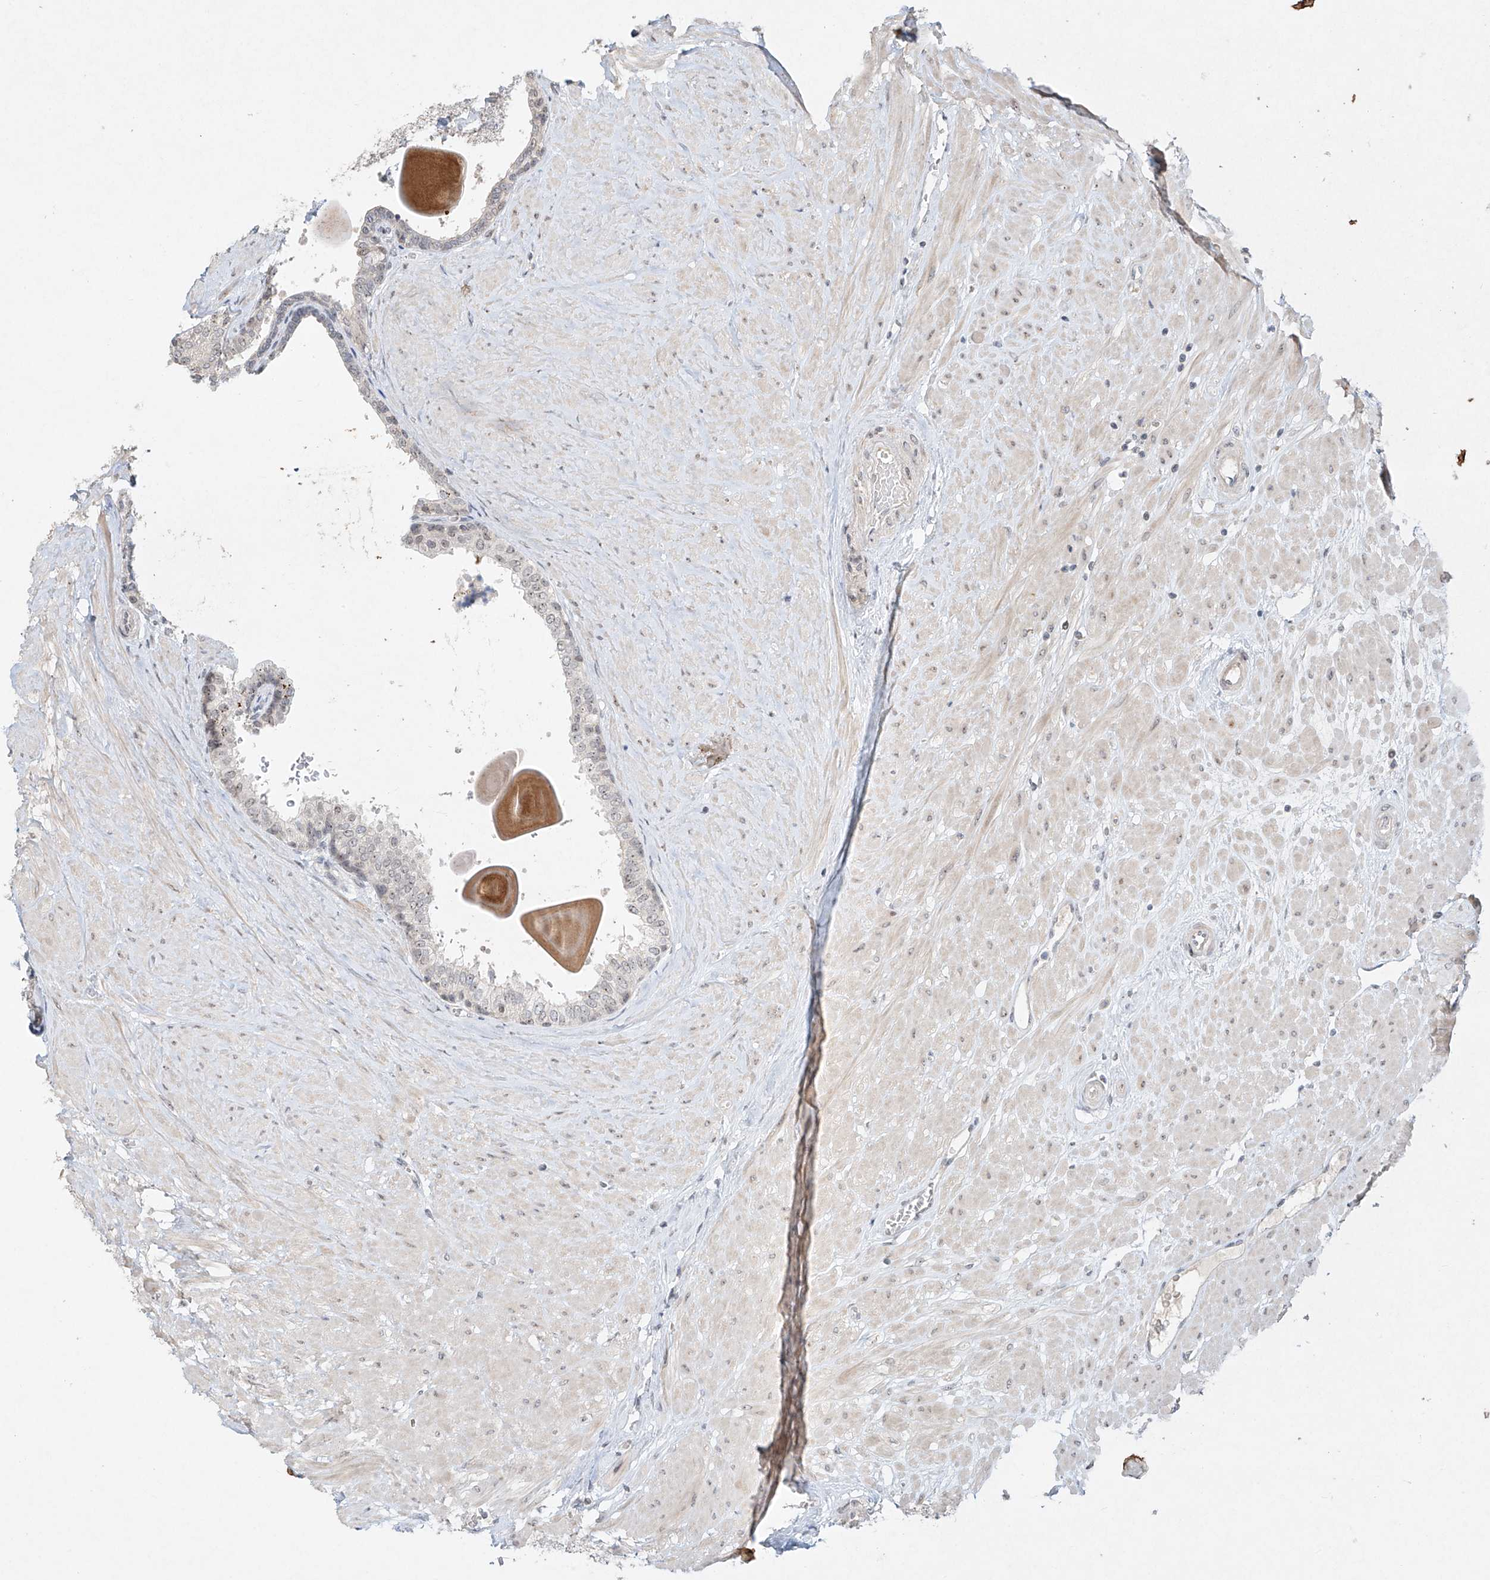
{"staining": {"intensity": "weak", "quantity": "25%-75%", "location": "cytoplasmic/membranous,nuclear"}, "tissue": "prostate", "cell_type": "Glandular cells", "image_type": "normal", "snomed": [{"axis": "morphology", "description": "Normal tissue, NOS"}, {"axis": "topography", "description": "Prostate"}], "caption": "Weak cytoplasmic/membranous,nuclear expression for a protein is appreciated in approximately 25%-75% of glandular cells of unremarkable prostate using immunohistochemistry.", "gene": "TASP1", "patient": {"sex": "male", "age": 48}}